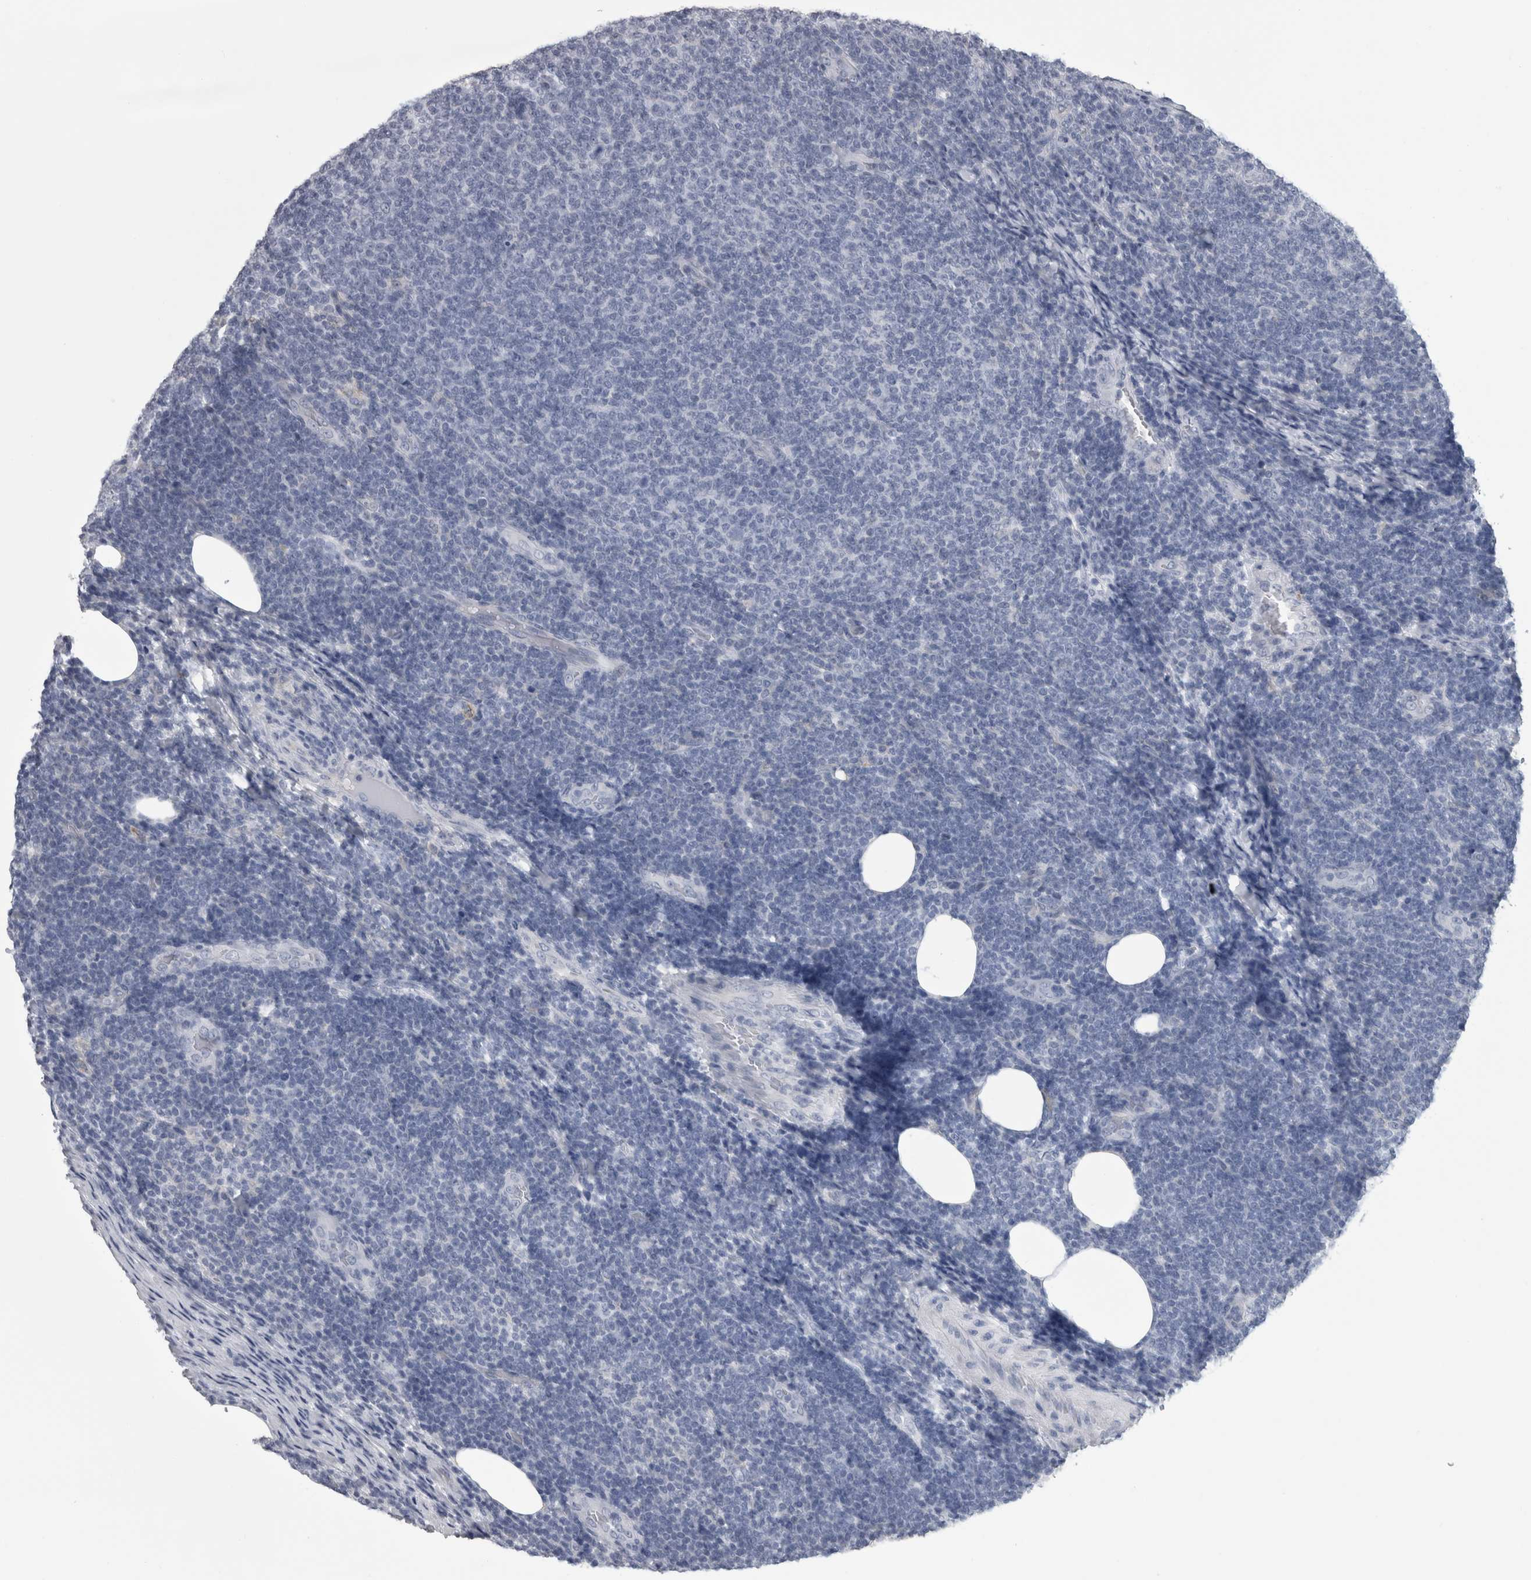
{"staining": {"intensity": "negative", "quantity": "none", "location": "none"}, "tissue": "lymphoma", "cell_type": "Tumor cells", "image_type": "cancer", "snomed": [{"axis": "morphology", "description": "Malignant lymphoma, non-Hodgkin's type, Low grade"}, {"axis": "topography", "description": "Lymph node"}], "caption": "Human low-grade malignant lymphoma, non-Hodgkin's type stained for a protein using IHC shows no expression in tumor cells.", "gene": "AFMID", "patient": {"sex": "male", "age": 66}}